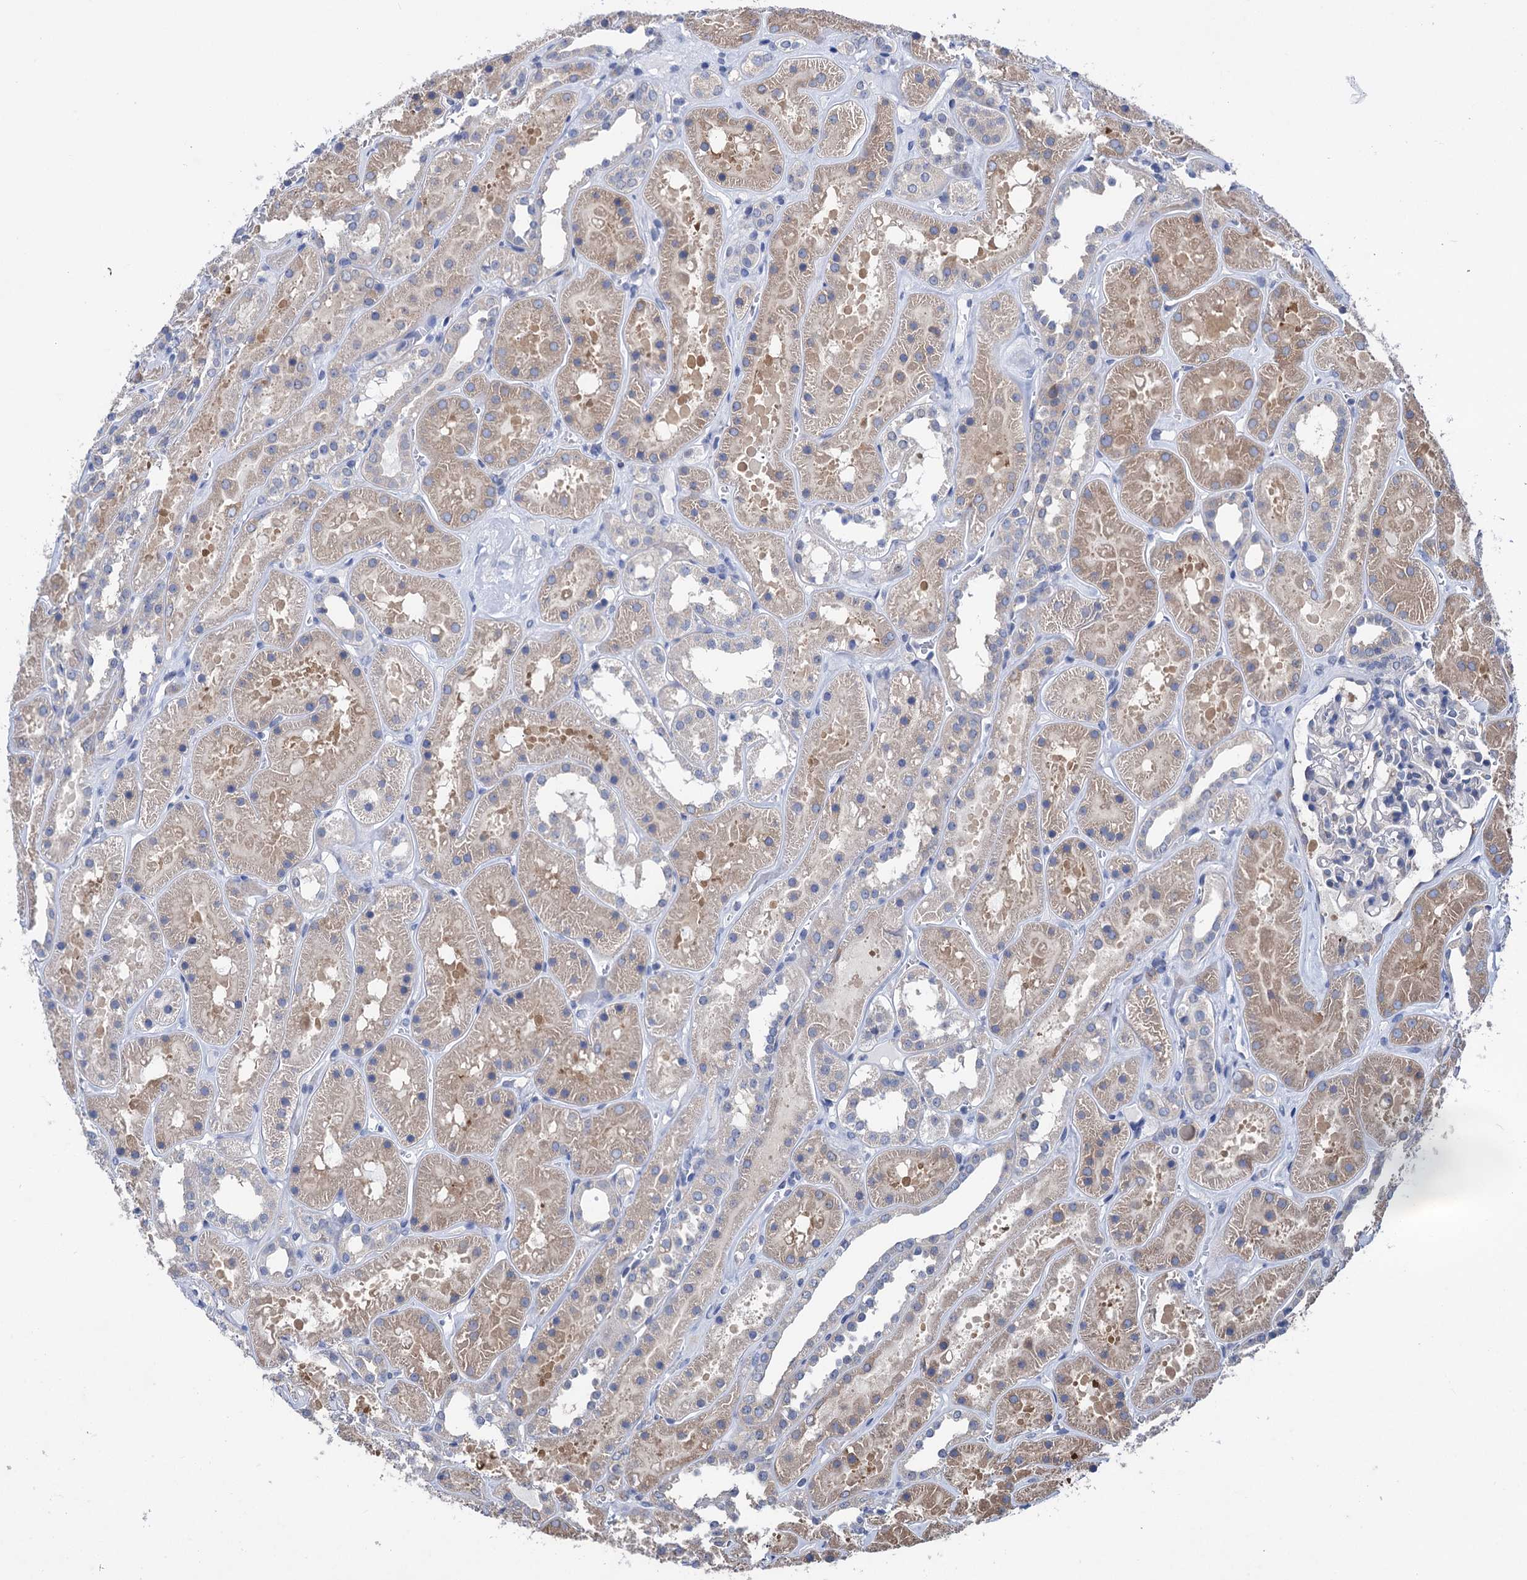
{"staining": {"intensity": "negative", "quantity": "none", "location": "none"}, "tissue": "kidney", "cell_type": "Cells in glomeruli", "image_type": "normal", "snomed": [{"axis": "morphology", "description": "Normal tissue, NOS"}, {"axis": "topography", "description": "Kidney"}], "caption": "Immunohistochemistry of normal human kidney exhibits no expression in cells in glomeruli.", "gene": "ZNRD2", "patient": {"sex": "female", "age": 41}}